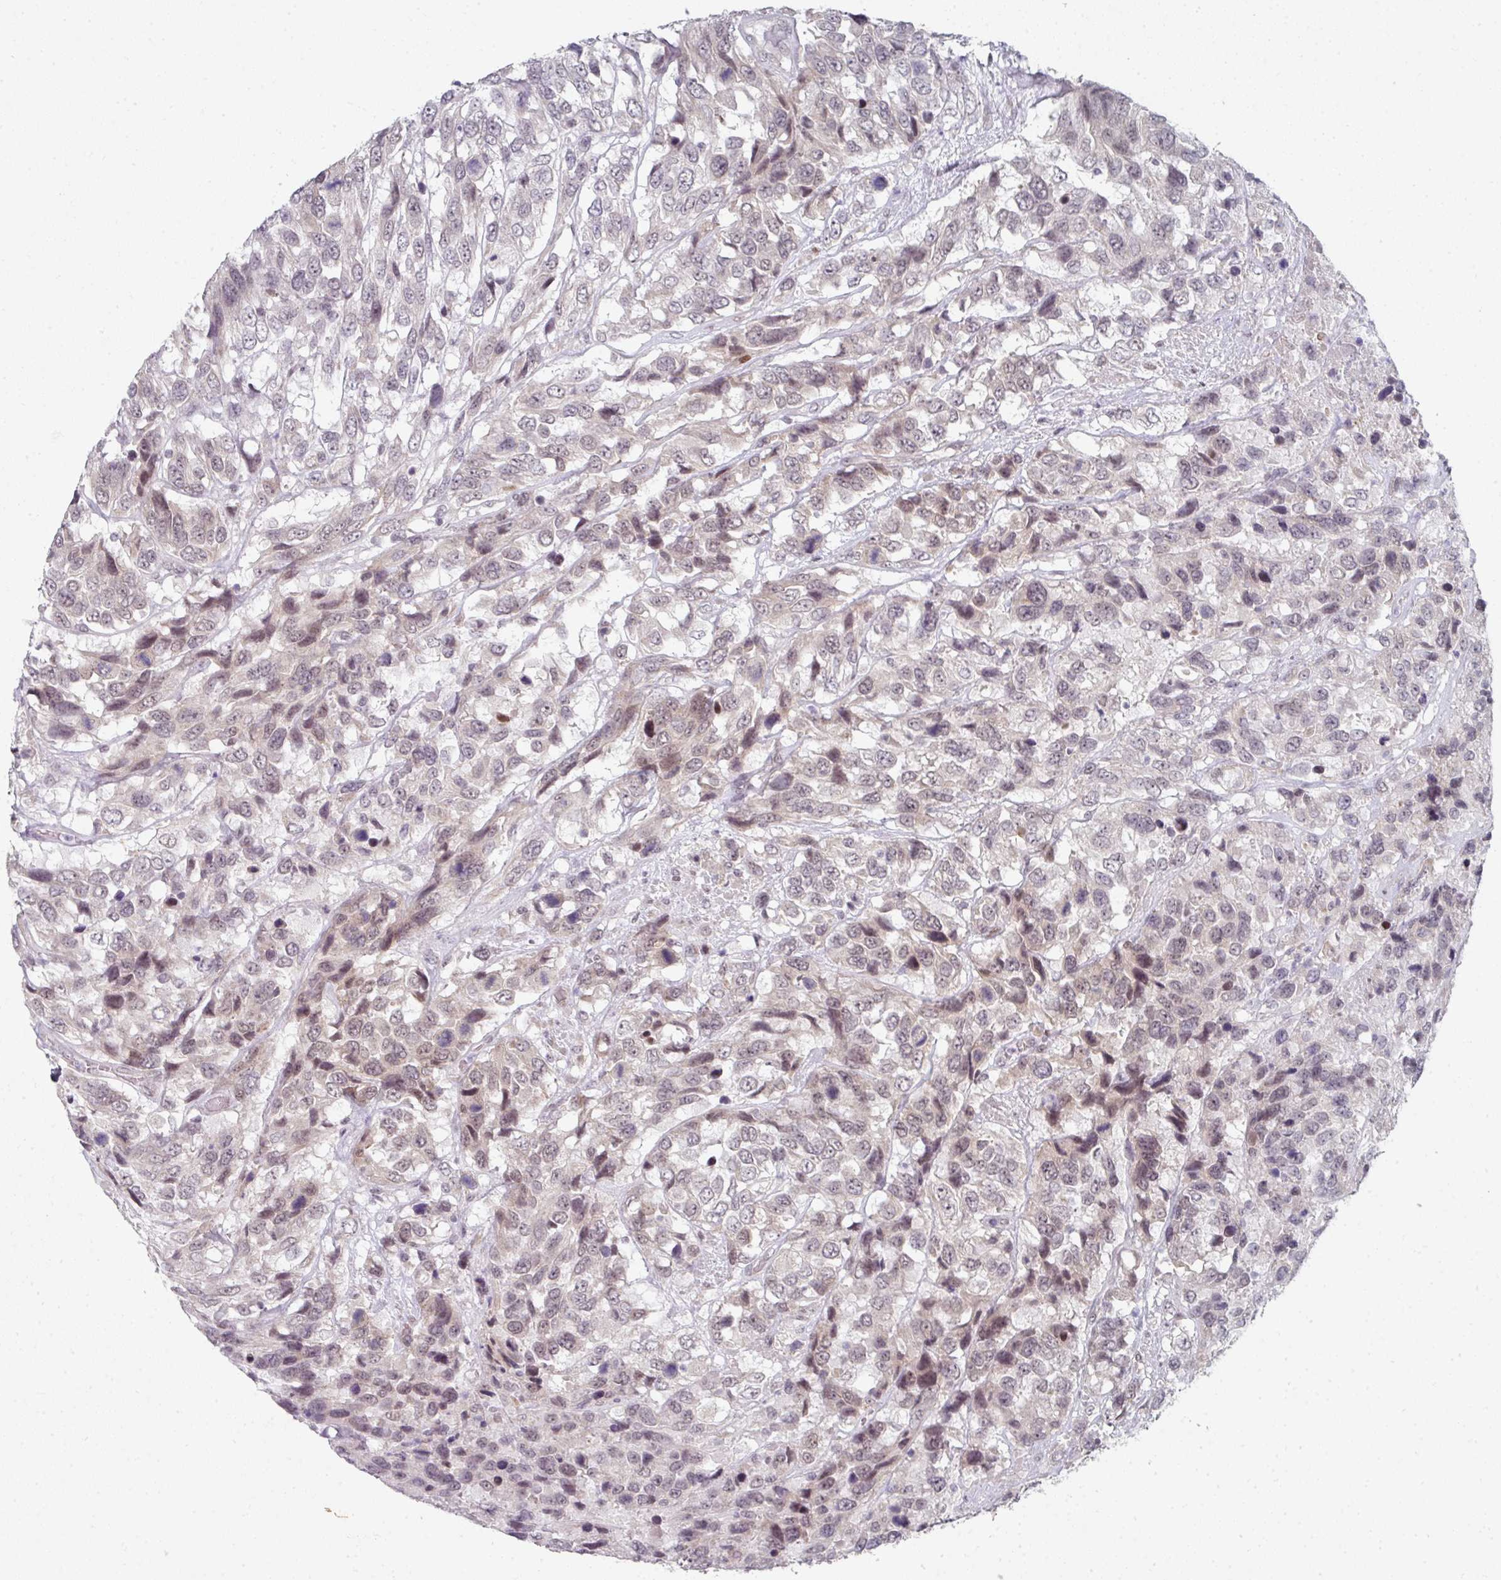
{"staining": {"intensity": "weak", "quantity": "25%-75%", "location": "cytoplasmic/membranous,nuclear"}, "tissue": "urothelial cancer", "cell_type": "Tumor cells", "image_type": "cancer", "snomed": [{"axis": "morphology", "description": "Urothelial carcinoma, High grade"}, {"axis": "topography", "description": "Urinary bladder"}], "caption": "Immunohistochemistry (IHC) micrograph of human high-grade urothelial carcinoma stained for a protein (brown), which displays low levels of weak cytoplasmic/membranous and nuclear positivity in about 25%-75% of tumor cells.", "gene": "TMCC1", "patient": {"sex": "female", "age": 70}}